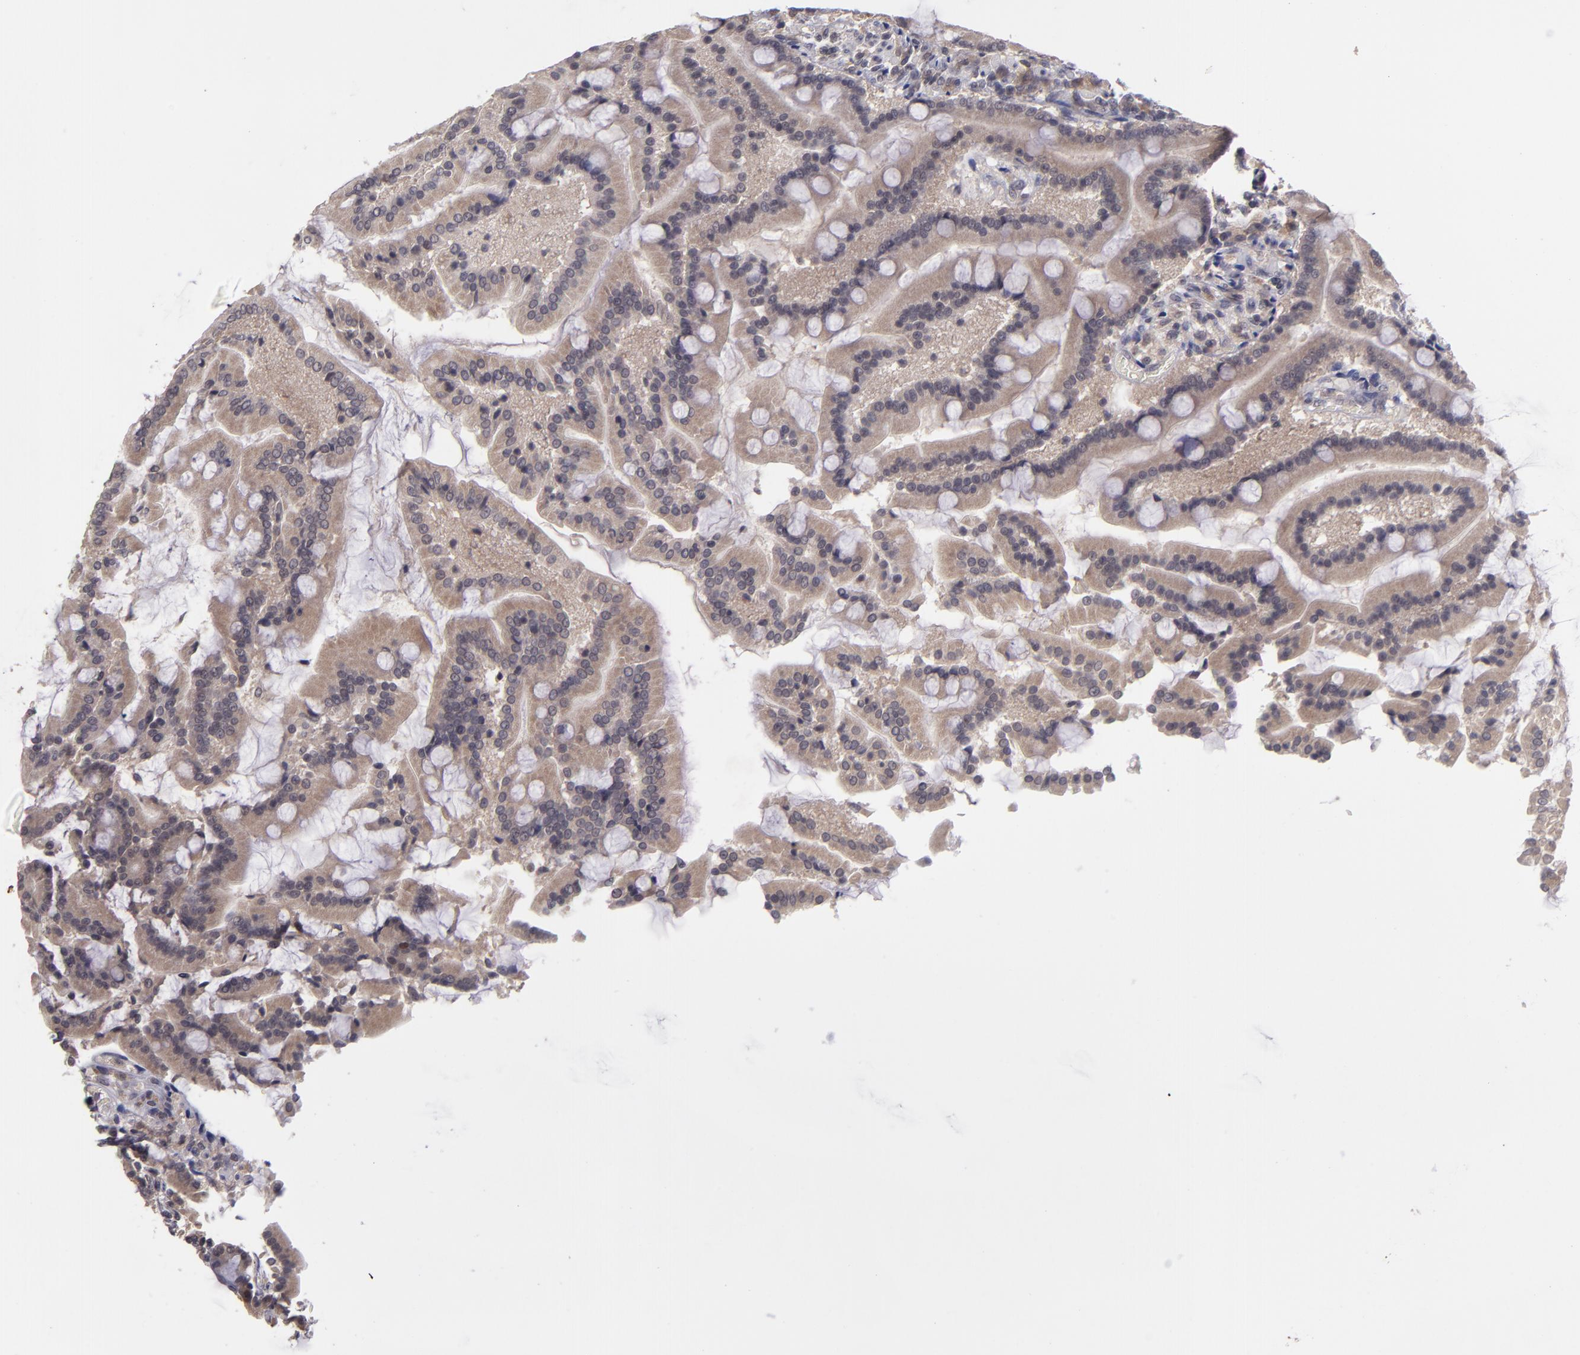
{"staining": {"intensity": "strong", "quantity": "<25%", "location": "cytoplasmic/membranous,nuclear"}, "tissue": "duodenum", "cell_type": "Glandular cells", "image_type": "normal", "snomed": [{"axis": "morphology", "description": "Normal tissue, NOS"}, {"axis": "topography", "description": "Duodenum"}], "caption": "Immunohistochemistry (DAB) staining of normal duodenum displays strong cytoplasmic/membranous,nuclear protein staining in about <25% of glandular cells.", "gene": "CDC7", "patient": {"sex": "female", "age": 64}}